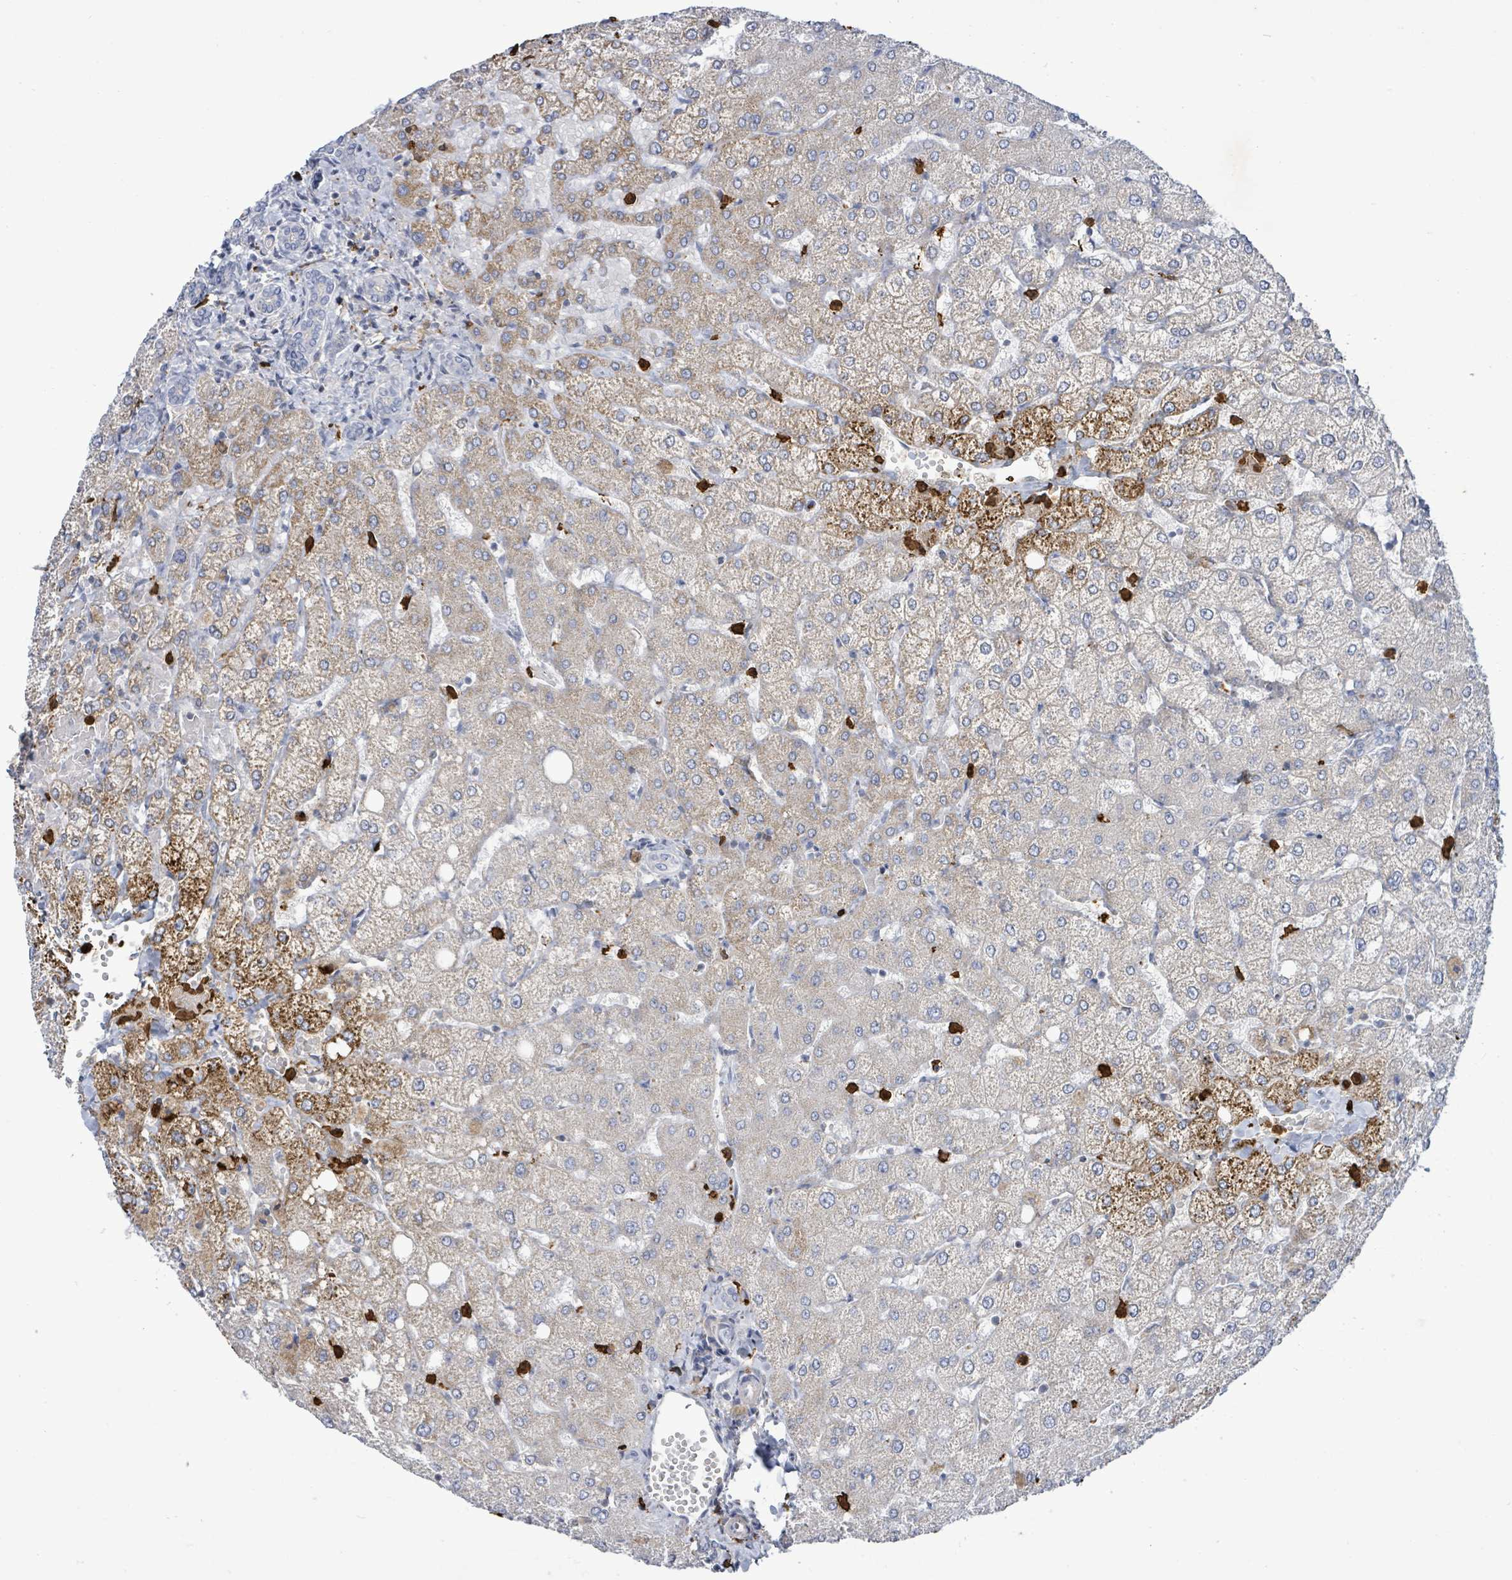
{"staining": {"intensity": "negative", "quantity": "none", "location": "none"}, "tissue": "liver", "cell_type": "Cholangiocytes", "image_type": "normal", "snomed": [{"axis": "morphology", "description": "Normal tissue, NOS"}, {"axis": "topography", "description": "Liver"}], "caption": "DAB (3,3'-diaminobenzidine) immunohistochemical staining of unremarkable human liver exhibits no significant positivity in cholangiocytes.", "gene": "FAM210A", "patient": {"sex": "female", "age": 54}}